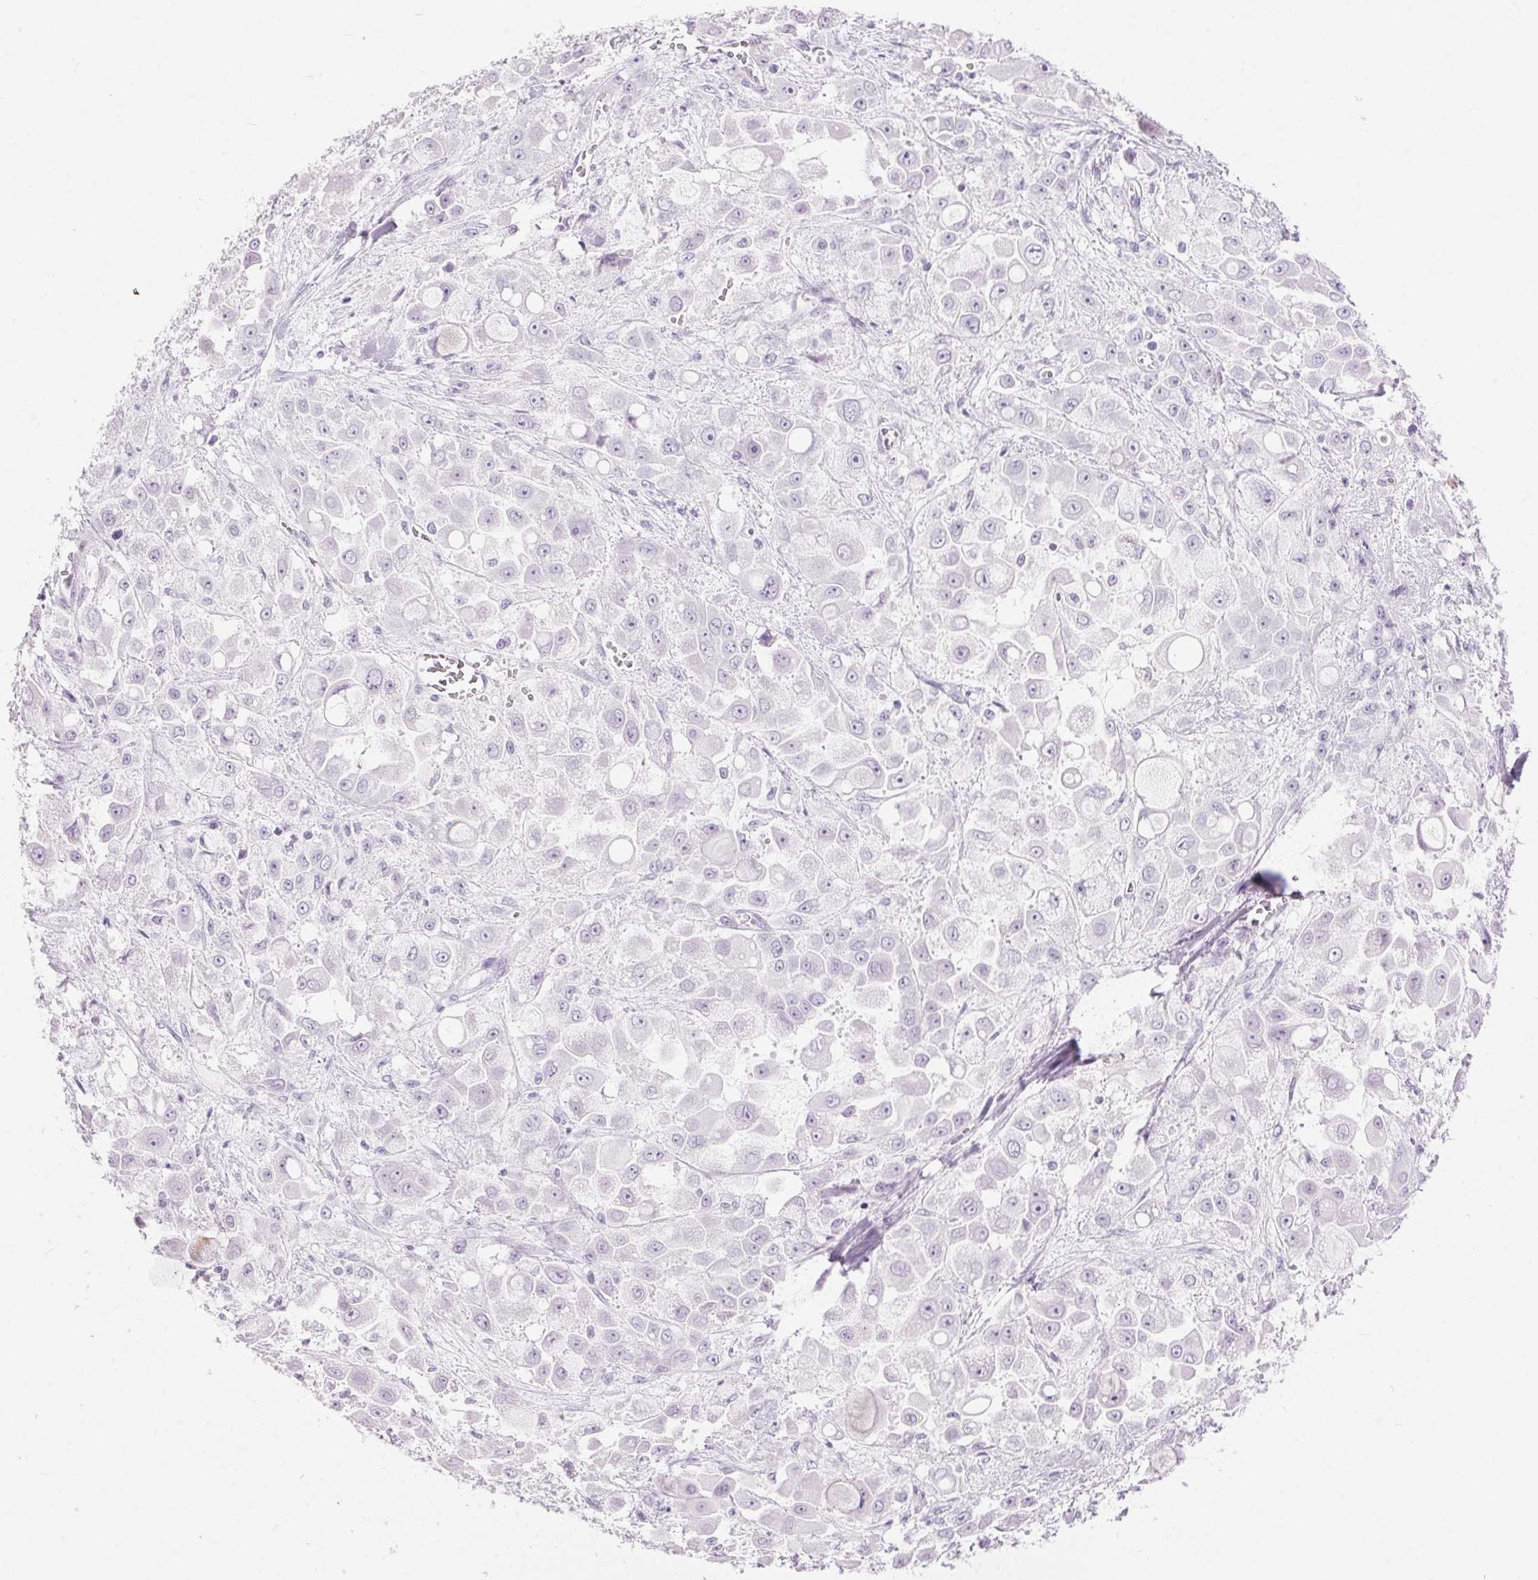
{"staining": {"intensity": "negative", "quantity": "none", "location": "none"}, "tissue": "stomach cancer", "cell_type": "Tumor cells", "image_type": "cancer", "snomed": [{"axis": "morphology", "description": "Adenocarcinoma, NOS"}, {"axis": "topography", "description": "Stomach"}], "caption": "This image is of stomach cancer stained with immunohistochemistry to label a protein in brown with the nuclei are counter-stained blue. There is no staining in tumor cells. Brightfield microscopy of IHC stained with DAB (3,3'-diaminobenzidine) (brown) and hematoxylin (blue), captured at high magnification.", "gene": "BEND2", "patient": {"sex": "female", "age": 76}}